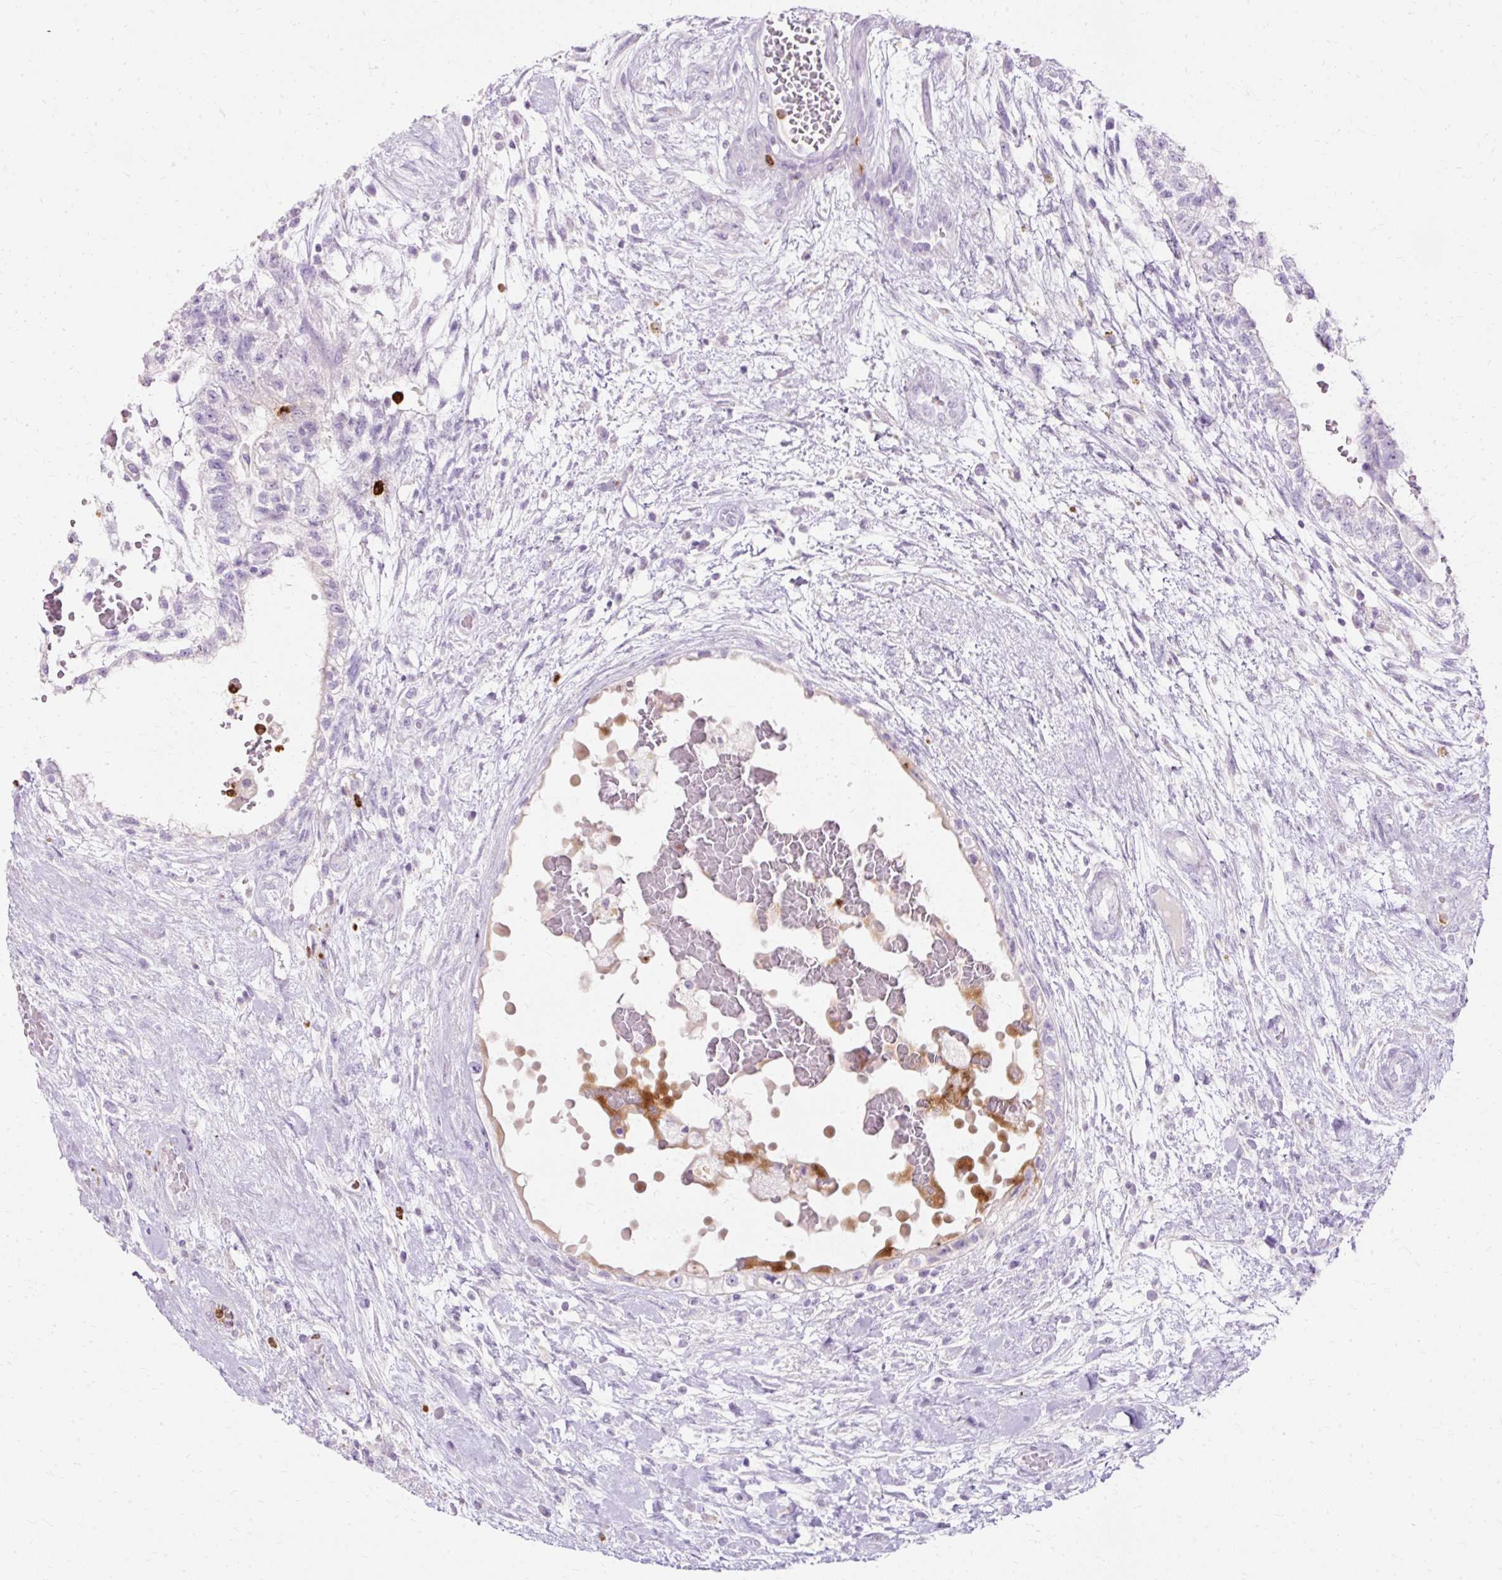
{"staining": {"intensity": "negative", "quantity": "none", "location": "none"}, "tissue": "testis cancer", "cell_type": "Tumor cells", "image_type": "cancer", "snomed": [{"axis": "morphology", "description": "Normal tissue, NOS"}, {"axis": "morphology", "description": "Carcinoma, Embryonal, NOS"}, {"axis": "topography", "description": "Testis"}], "caption": "Testis cancer (embryonal carcinoma) was stained to show a protein in brown. There is no significant expression in tumor cells.", "gene": "DEFA1", "patient": {"sex": "male", "age": 32}}